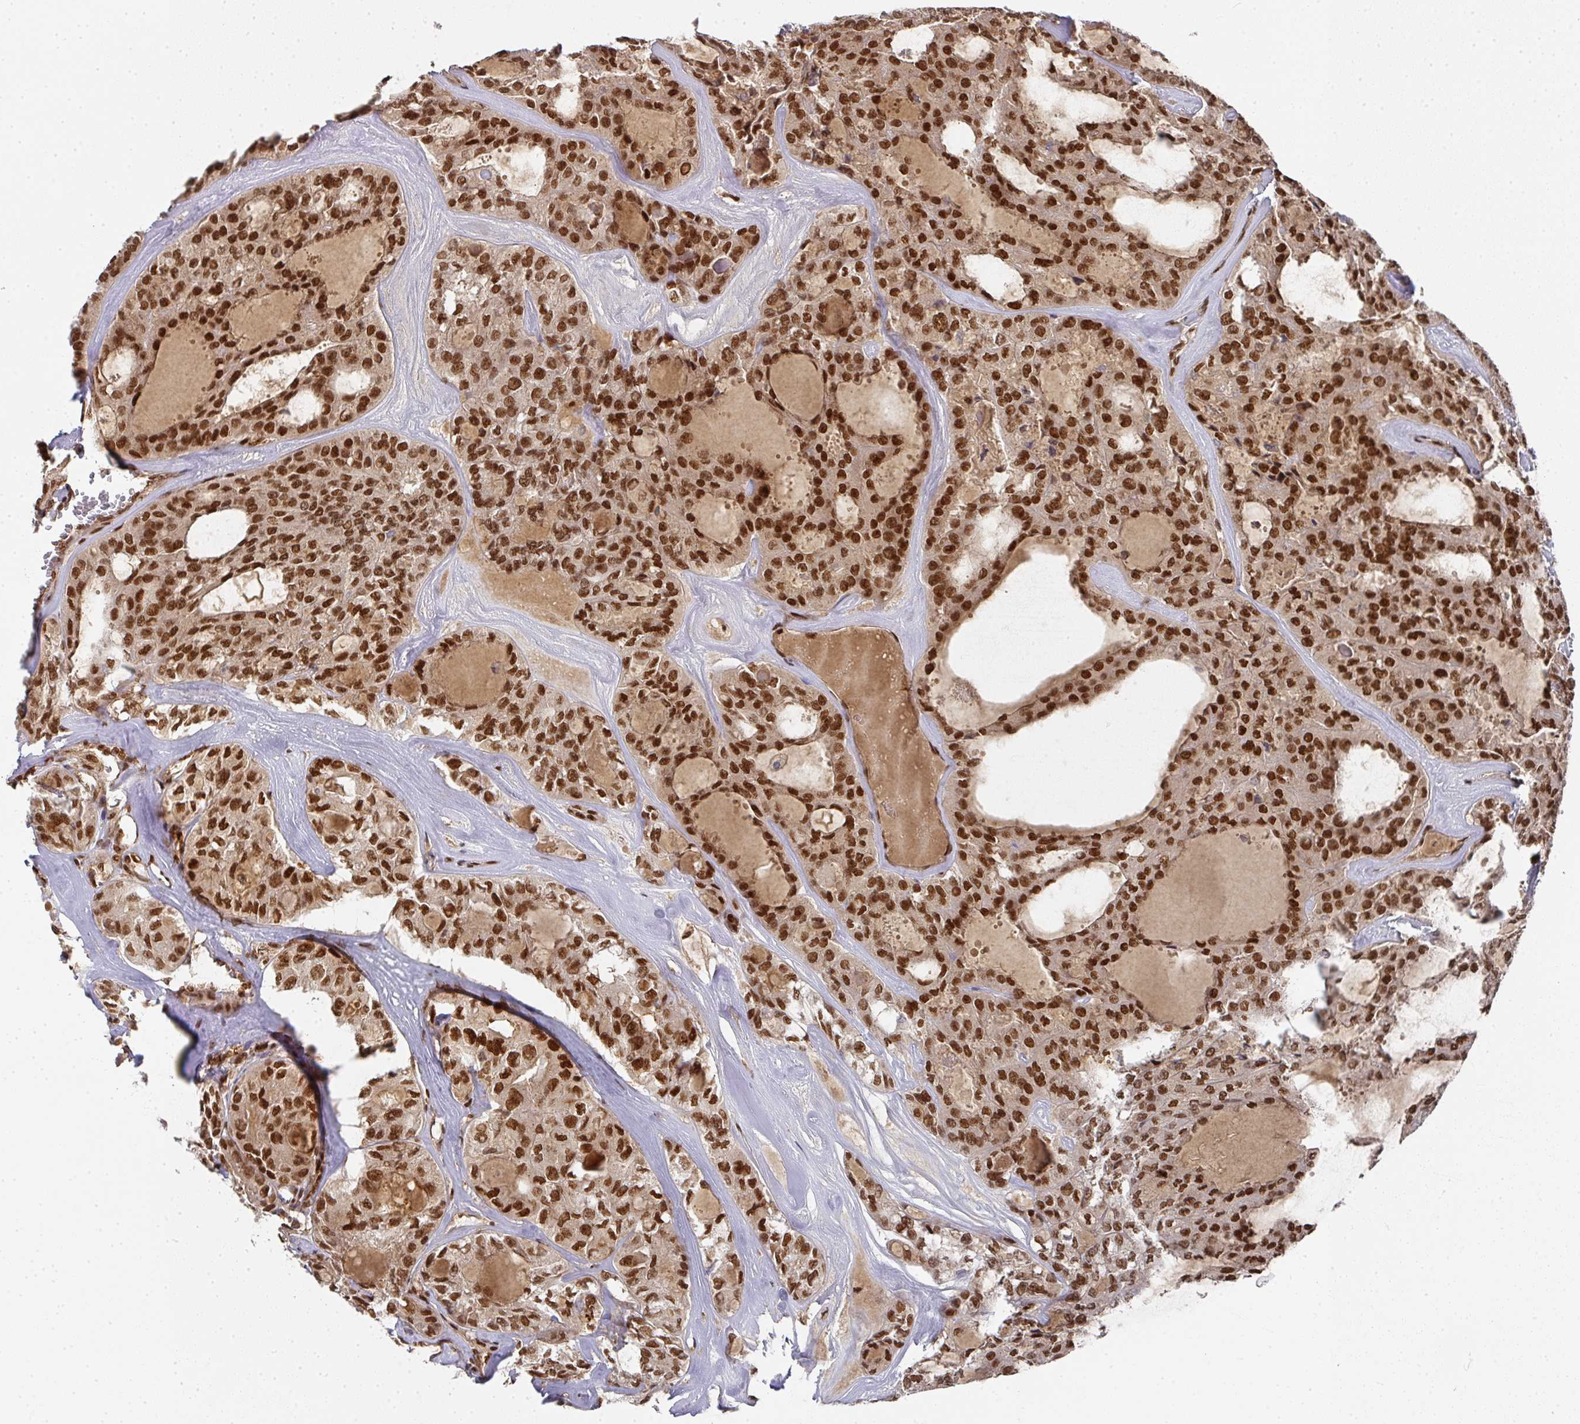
{"staining": {"intensity": "strong", "quantity": ">75%", "location": "nuclear"}, "tissue": "thyroid cancer", "cell_type": "Tumor cells", "image_type": "cancer", "snomed": [{"axis": "morphology", "description": "Follicular adenoma carcinoma, NOS"}, {"axis": "topography", "description": "Thyroid gland"}], "caption": "Immunohistochemistry (IHC) histopathology image of human thyroid cancer (follicular adenoma carcinoma) stained for a protein (brown), which reveals high levels of strong nuclear staining in about >75% of tumor cells.", "gene": "DIDO1", "patient": {"sex": "male", "age": 75}}